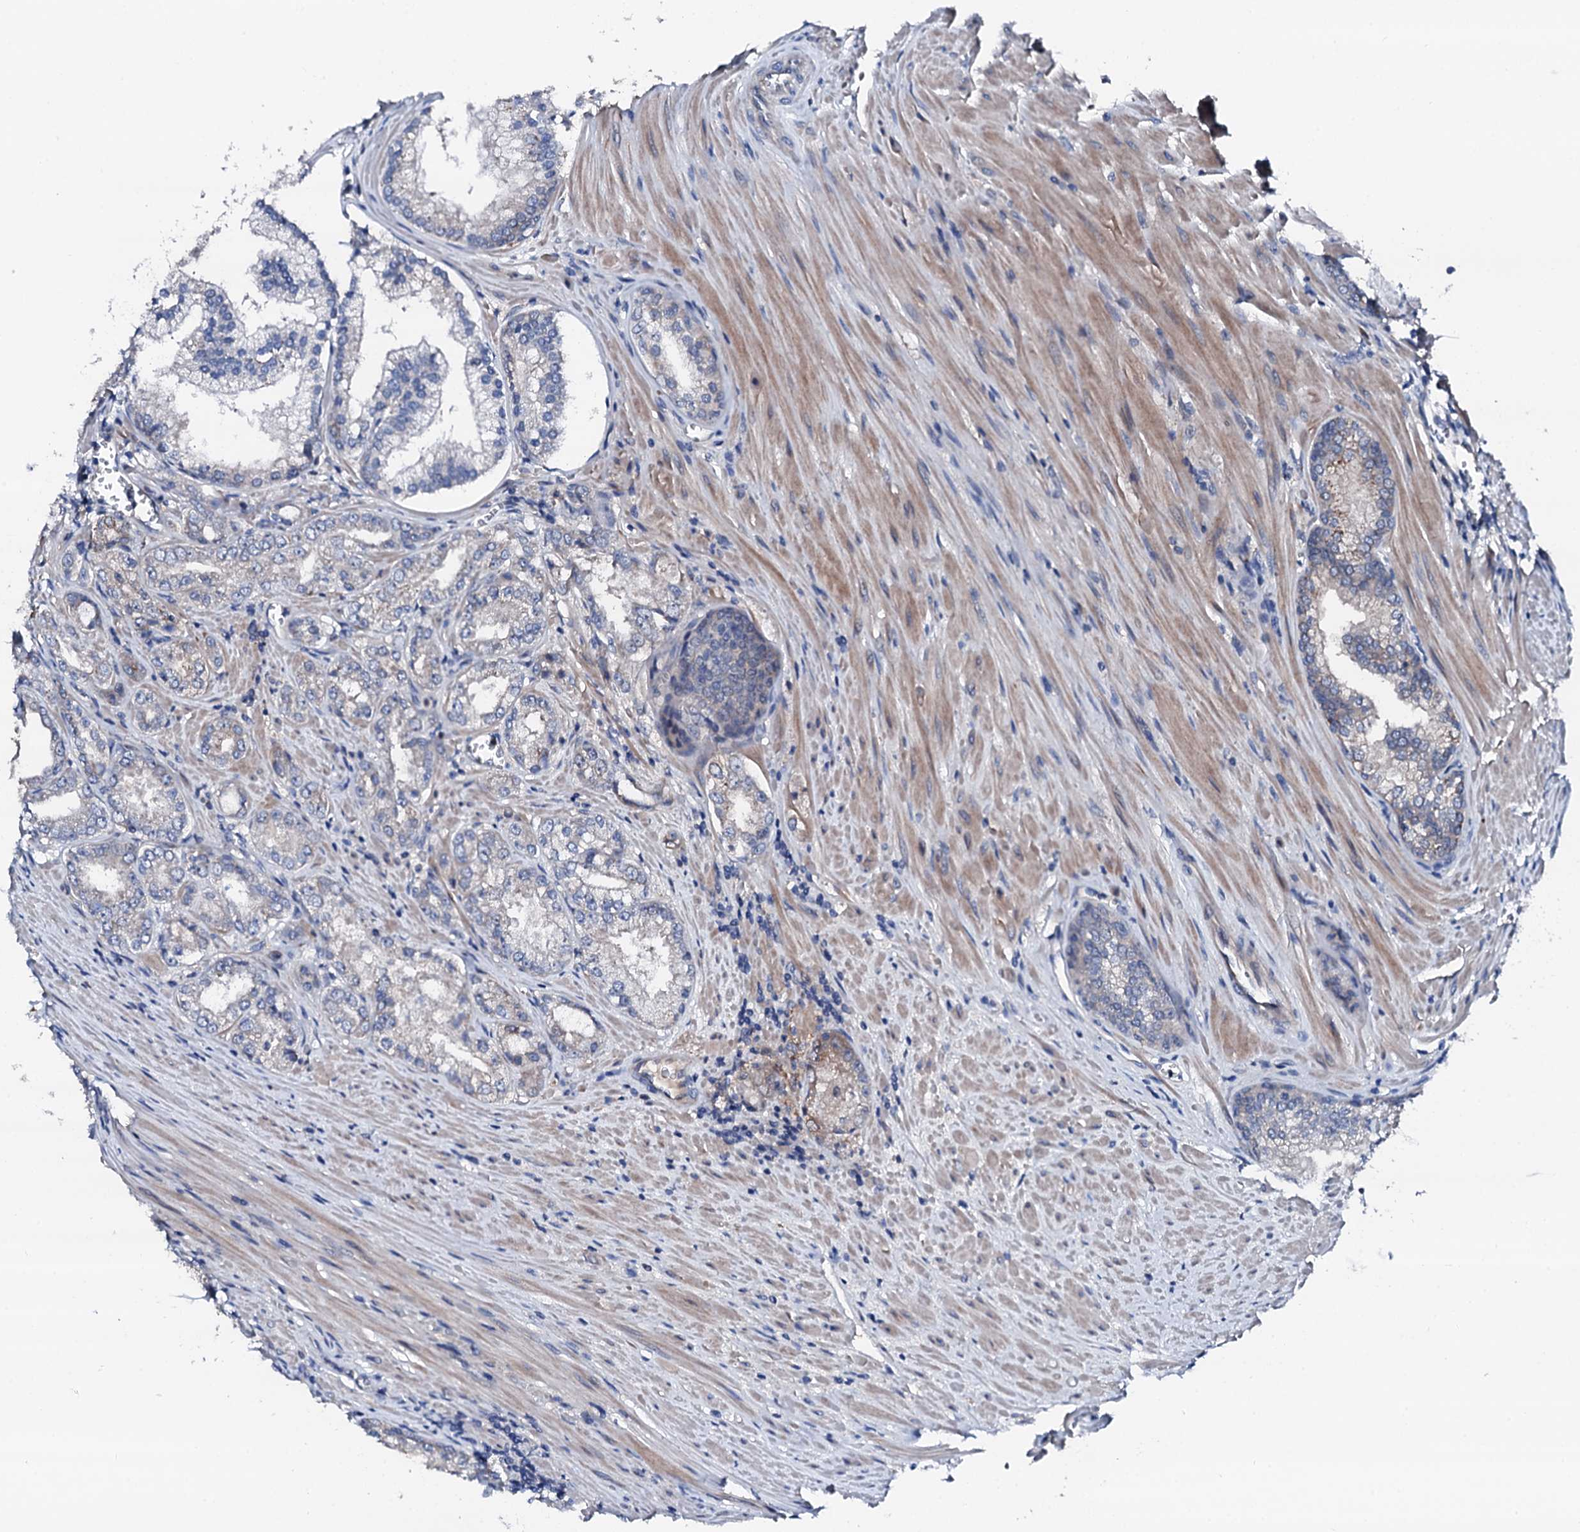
{"staining": {"intensity": "weak", "quantity": "<25%", "location": "cytoplasmic/membranous"}, "tissue": "prostate cancer", "cell_type": "Tumor cells", "image_type": "cancer", "snomed": [{"axis": "morphology", "description": "Adenocarcinoma, High grade"}, {"axis": "topography", "description": "Prostate"}], "caption": "This is an immunohistochemistry histopathology image of human prostate cancer. There is no staining in tumor cells.", "gene": "TRAFD1", "patient": {"sex": "male", "age": 72}}